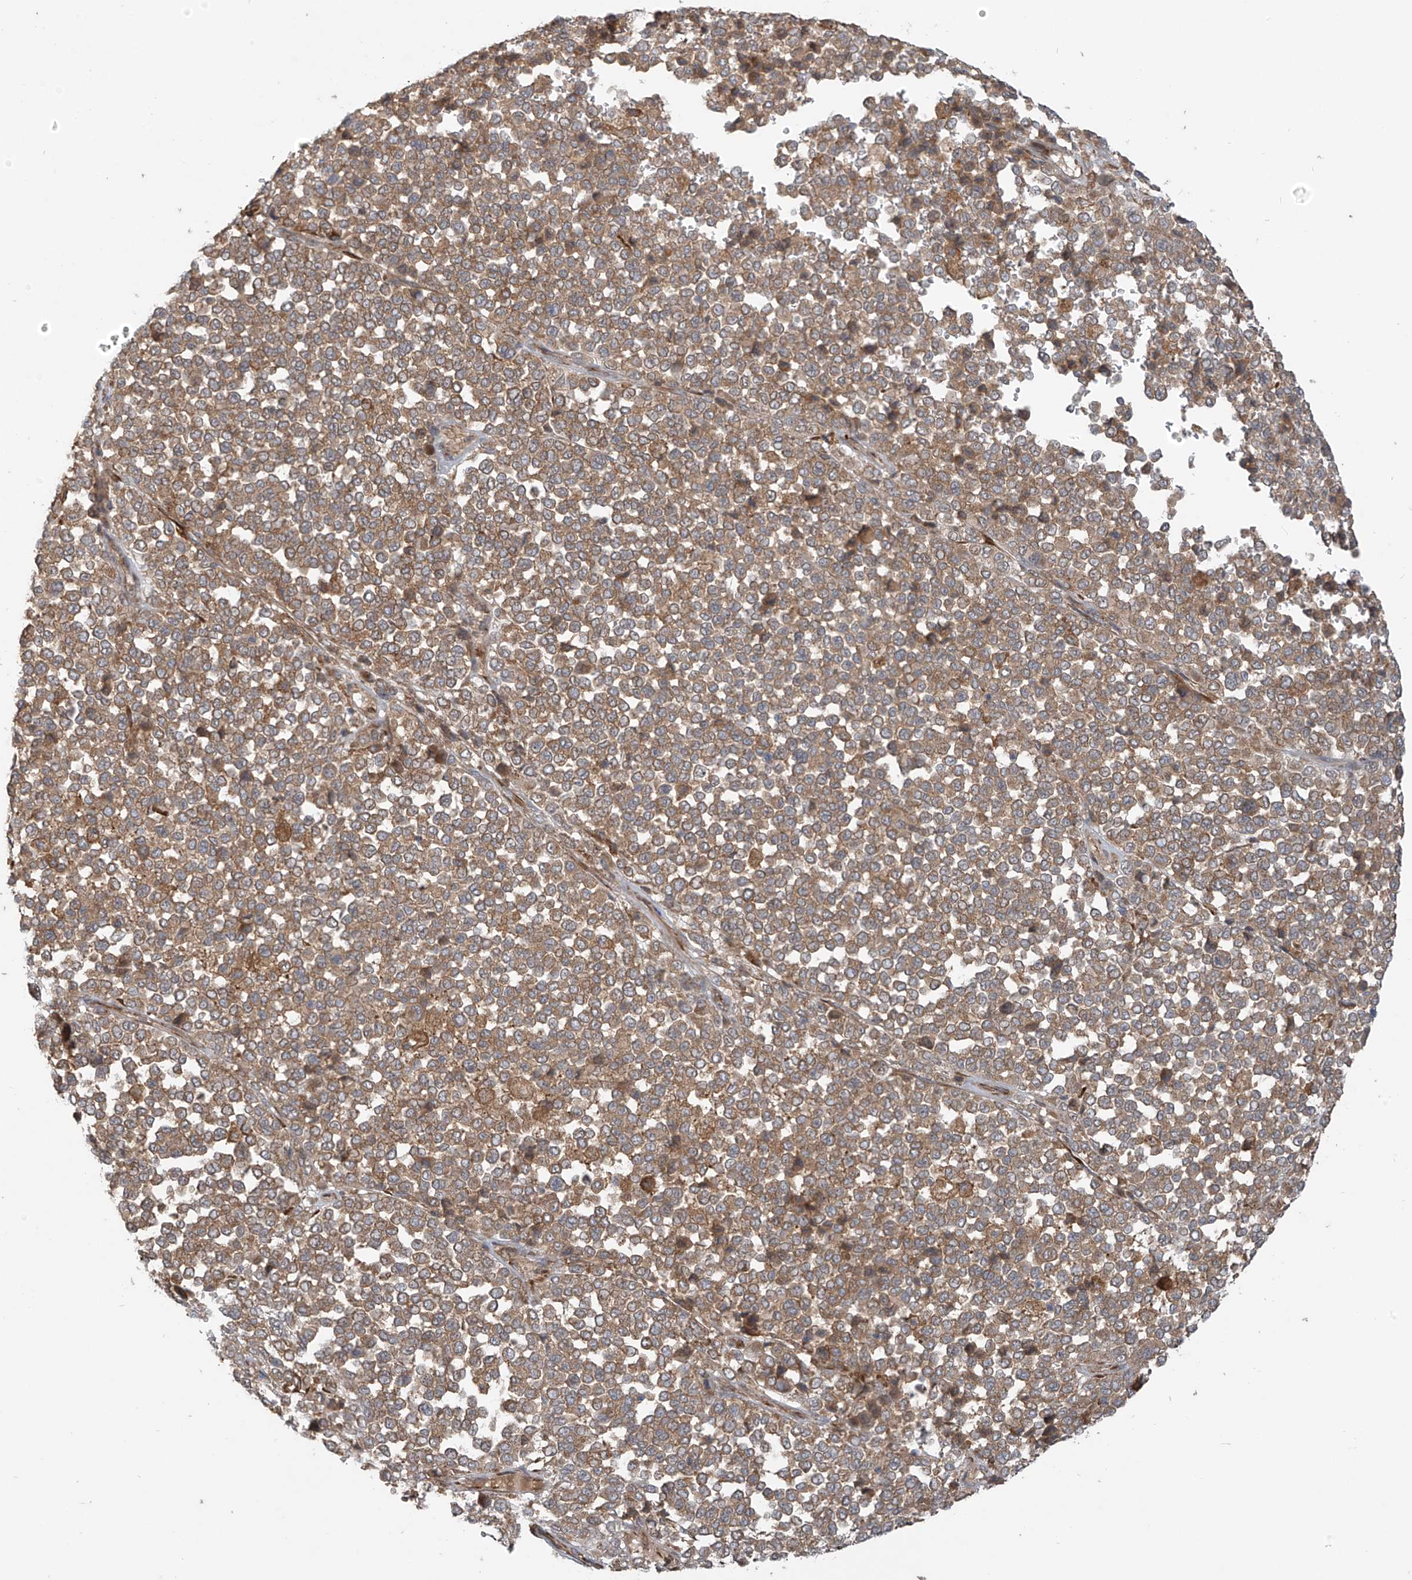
{"staining": {"intensity": "moderate", "quantity": ">75%", "location": "cytoplasmic/membranous"}, "tissue": "melanoma", "cell_type": "Tumor cells", "image_type": "cancer", "snomed": [{"axis": "morphology", "description": "Malignant melanoma, Metastatic site"}, {"axis": "topography", "description": "Pancreas"}], "caption": "The immunohistochemical stain labels moderate cytoplasmic/membranous expression in tumor cells of malignant melanoma (metastatic site) tissue. (Brightfield microscopy of DAB IHC at high magnification).", "gene": "KATNIP", "patient": {"sex": "female", "age": 30}}